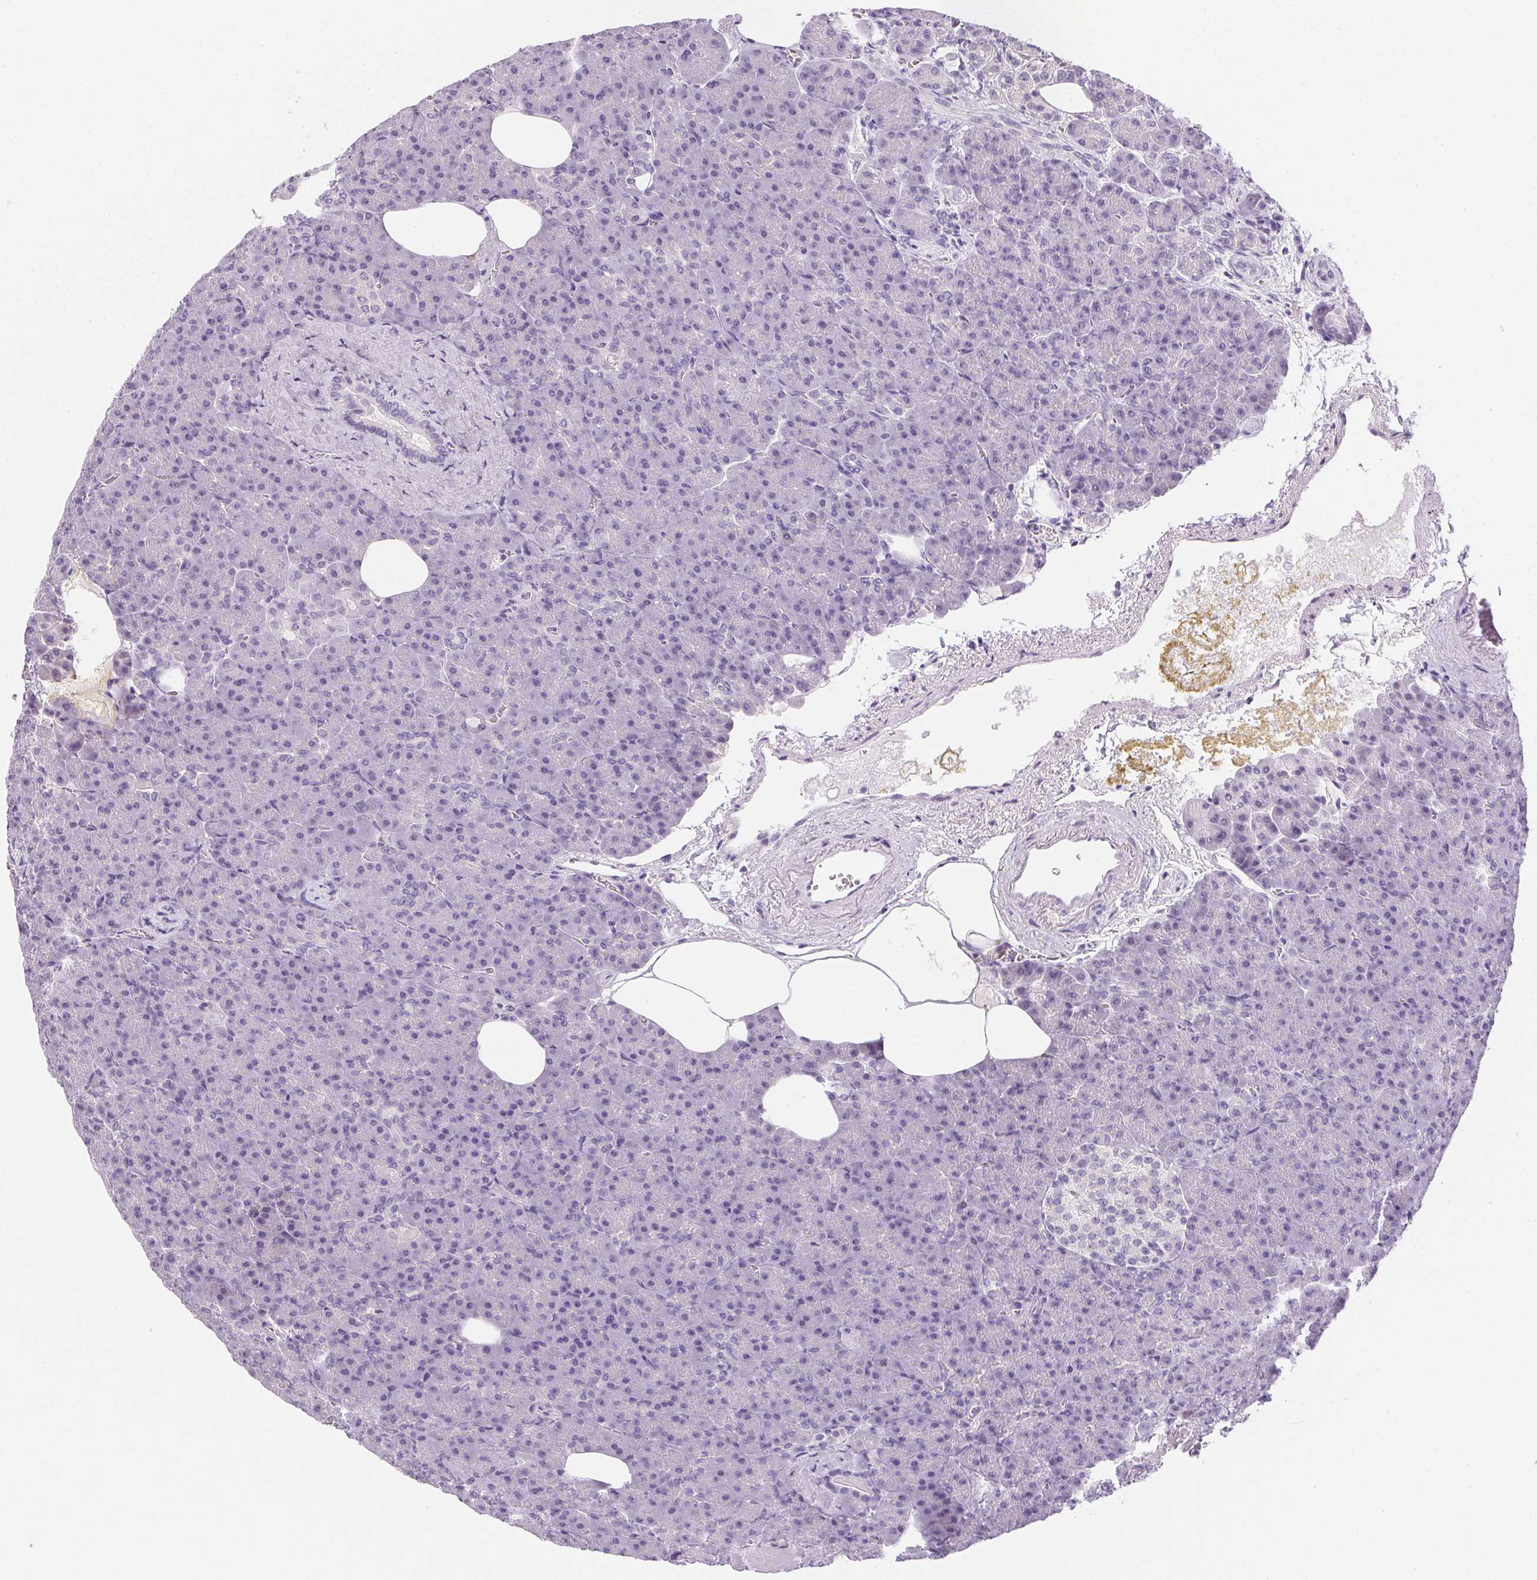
{"staining": {"intensity": "negative", "quantity": "none", "location": "none"}, "tissue": "pancreas", "cell_type": "Exocrine glandular cells", "image_type": "normal", "snomed": [{"axis": "morphology", "description": "Normal tissue, NOS"}, {"axis": "topography", "description": "Pancreas"}], "caption": "High power microscopy micrograph of an immunohistochemistry histopathology image of unremarkable pancreas, revealing no significant staining in exocrine glandular cells. The staining is performed using DAB (3,3'-diaminobenzidine) brown chromogen with nuclei counter-stained in using hematoxylin.", "gene": "PRL", "patient": {"sex": "female", "age": 74}}